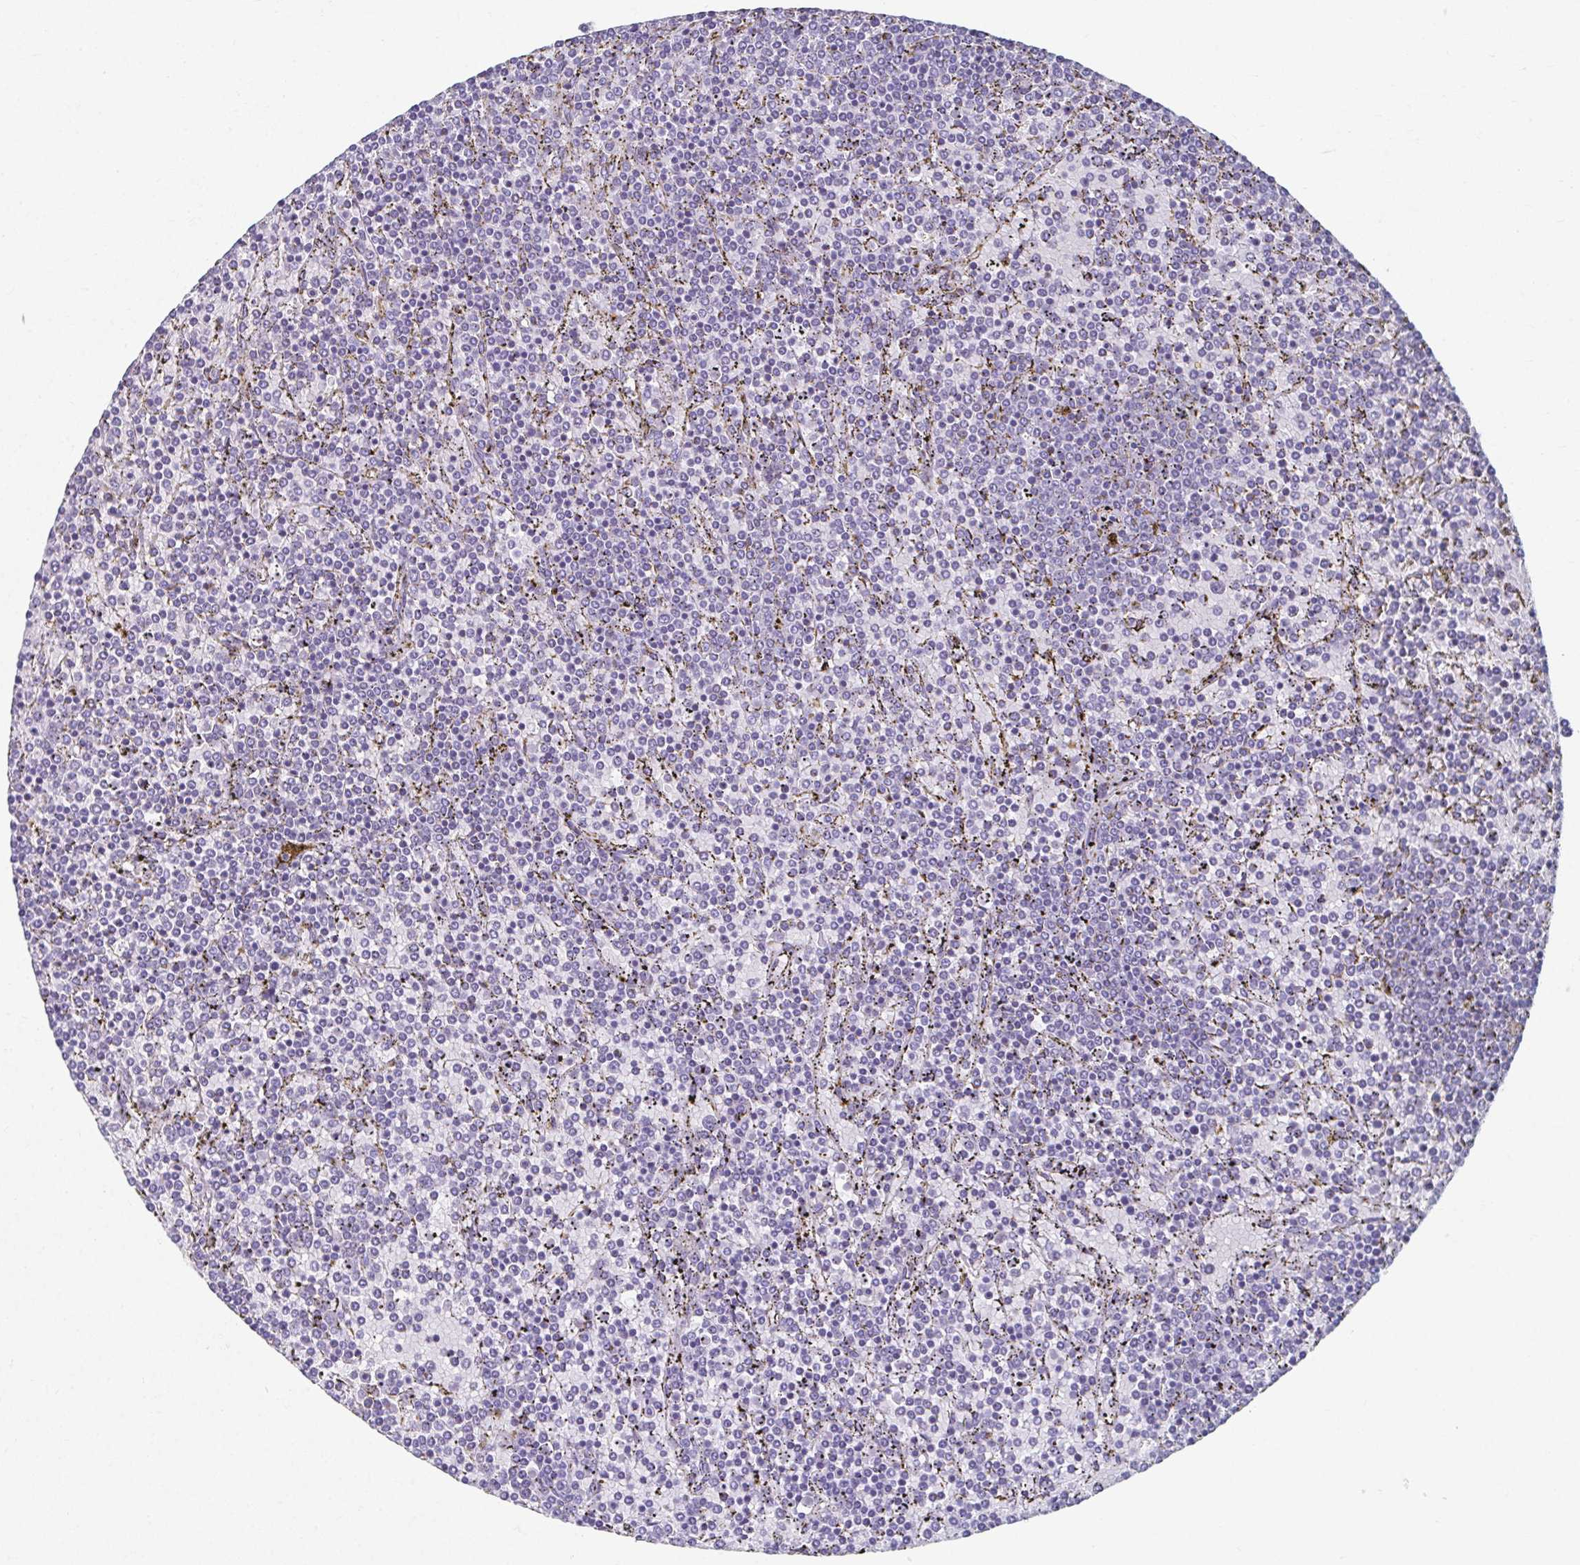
{"staining": {"intensity": "negative", "quantity": "none", "location": "none"}, "tissue": "lymphoma", "cell_type": "Tumor cells", "image_type": "cancer", "snomed": [{"axis": "morphology", "description": "Malignant lymphoma, non-Hodgkin's type, Low grade"}, {"axis": "topography", "description": "Spleen"}], "caption": "High power microscopy histopathology image of an IHC photomicrograph of low-grade malignant lymphoma, non-Hodgkin's type, revealing no significant staining in tumor cells.", "gene": "GHRL", "patient": {"sex": "female", "age": 77}}